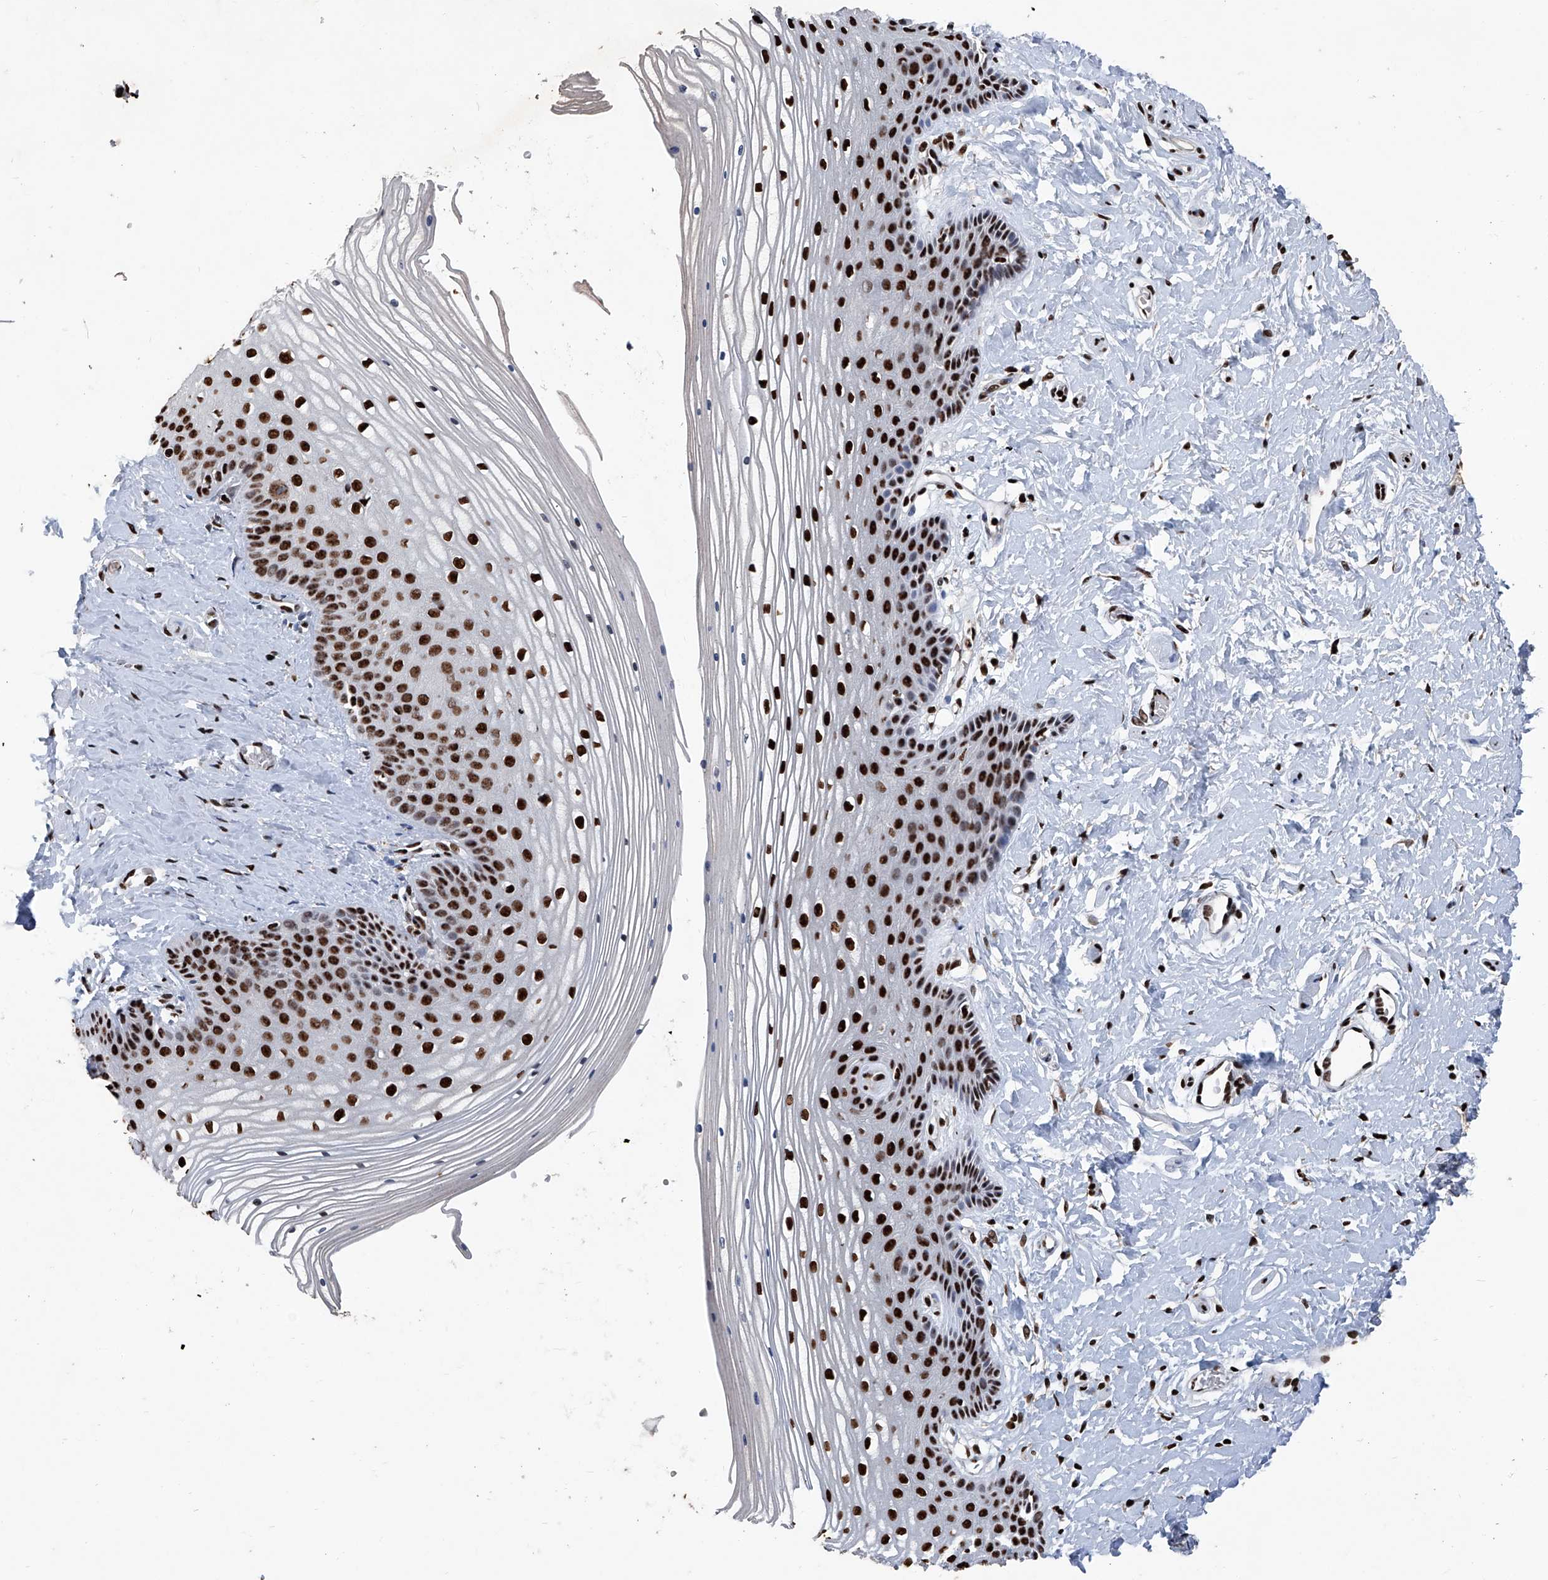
{"staining": {"intensity": "strong", "quantity": ">75%", "location": "nuclear"}, "tissue": "vagina", "cell_type": "Squamous epithelial cells", "image_type": "normal", "snomed": [{"axis": "morphology", "description": "Normal tissue, NOS"}, {"axis": "topography", "description": "Vagina"}, {"axis": "topography", "description": "Cervix"}], "caption": "Protein expression analysis of normal vagina exhibits strong nuclear positivity in about >75% of squamous epithelial cells. The protein of interest is stained brown, and the nuclei are stained in blue (DAB (3,3'-diaminobenzidine) IHC with brightfield microscopy, high magnification).", "gene": "DDX39B", "patient": {"sex": "female", "age": 40}}